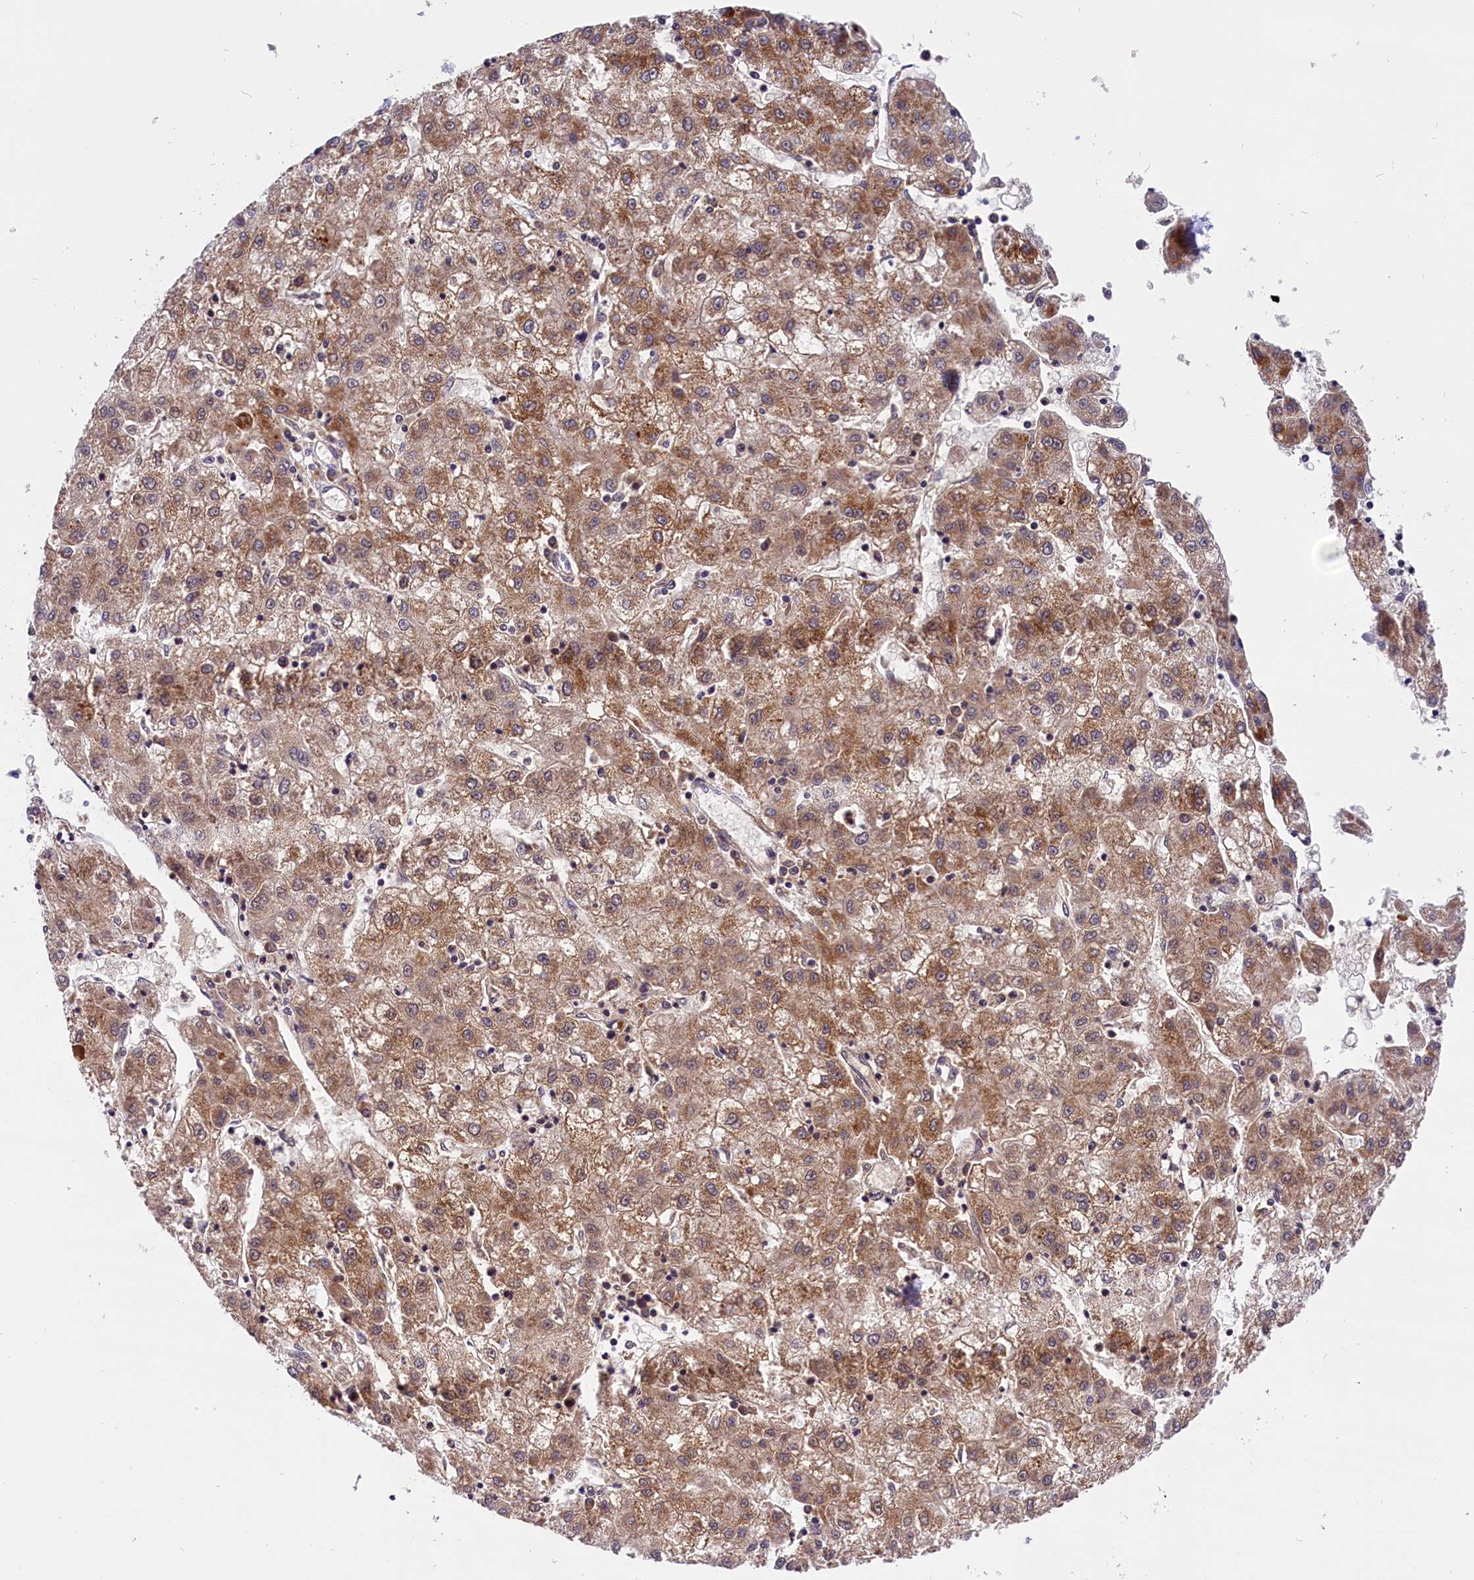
{"staining": {"intensity": "moderate", "quantity": ">75%", "location": "cytoplasmic/membranous"}, "tissue": "liver cancer", "cell_type": "Tumor cells", "image_type": "cancer", "snomed": [{"axis": "morphology", "description": "Carcinoma, Hepatocellular, NOS"}, {"axis": "topography", "description": "Liver"}], "caption": "Human liver cancer stained with a brown dye exhibits moderate cytoplasmic/membranous positive expression in about >75% of tumor cells.", "gene": "ABAT", "patient": {"sex": "male", "age": 72}}